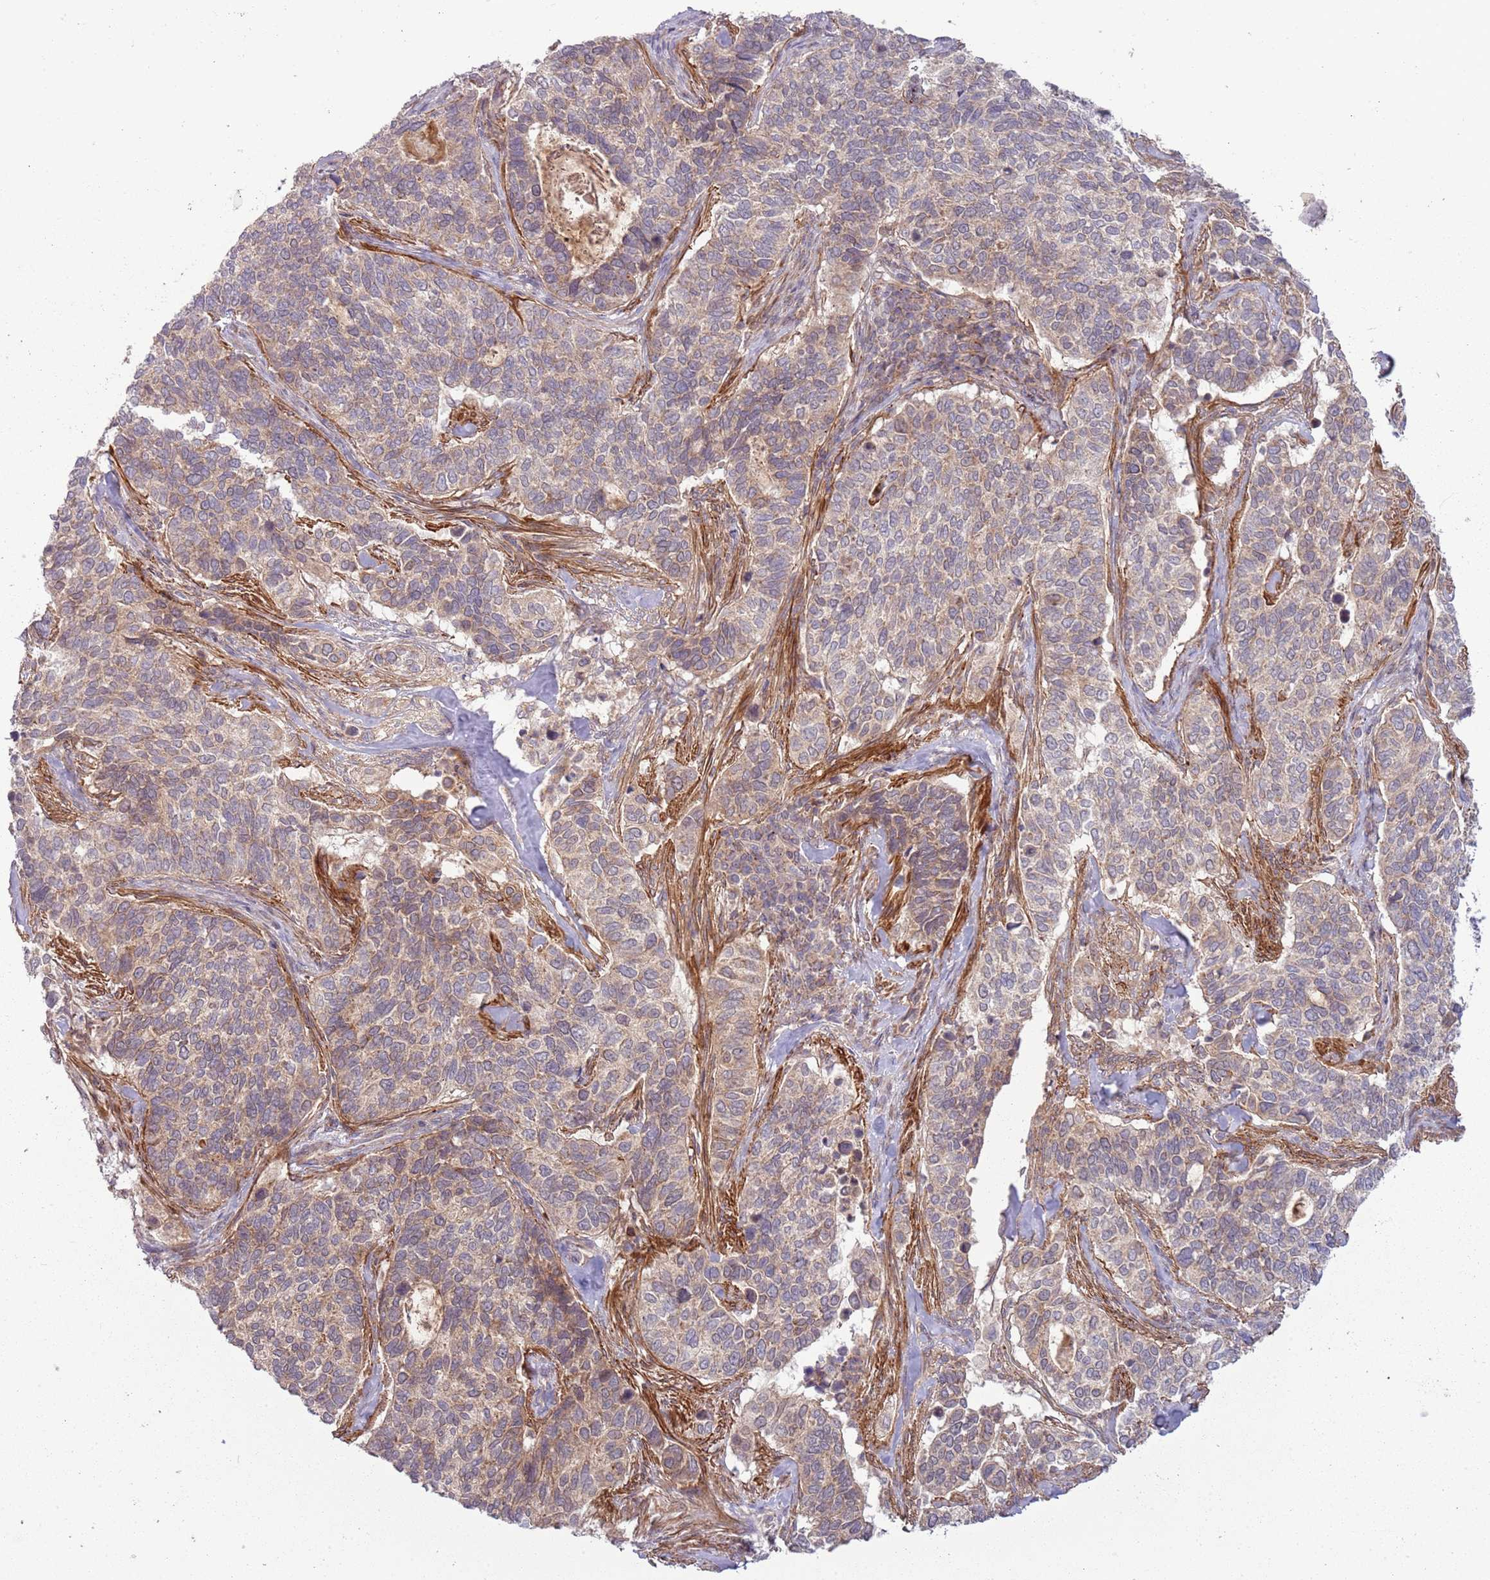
{"staining": {"intensity": "moderate", "quantity": ">75%", "location": "cytoplasmic/membranous"}, "tissue": "cervical cancer", "cell_type": "Tumor cells", "image_type": "cancer", "snomed": [{"axis": "morphology", "description": "Squamous cell carcinoma, NOS"}, {"axis": "topography", "description": "Cervix"}], "caption": "Human cervical squamous cell carcinoma stained for a protein (brown) shows moderate cytoplasmic/membranous positive staining in approximately >75% of tumor cells.", "gene": "DTD2", "patient": {"sex": "female", "age": 38}}